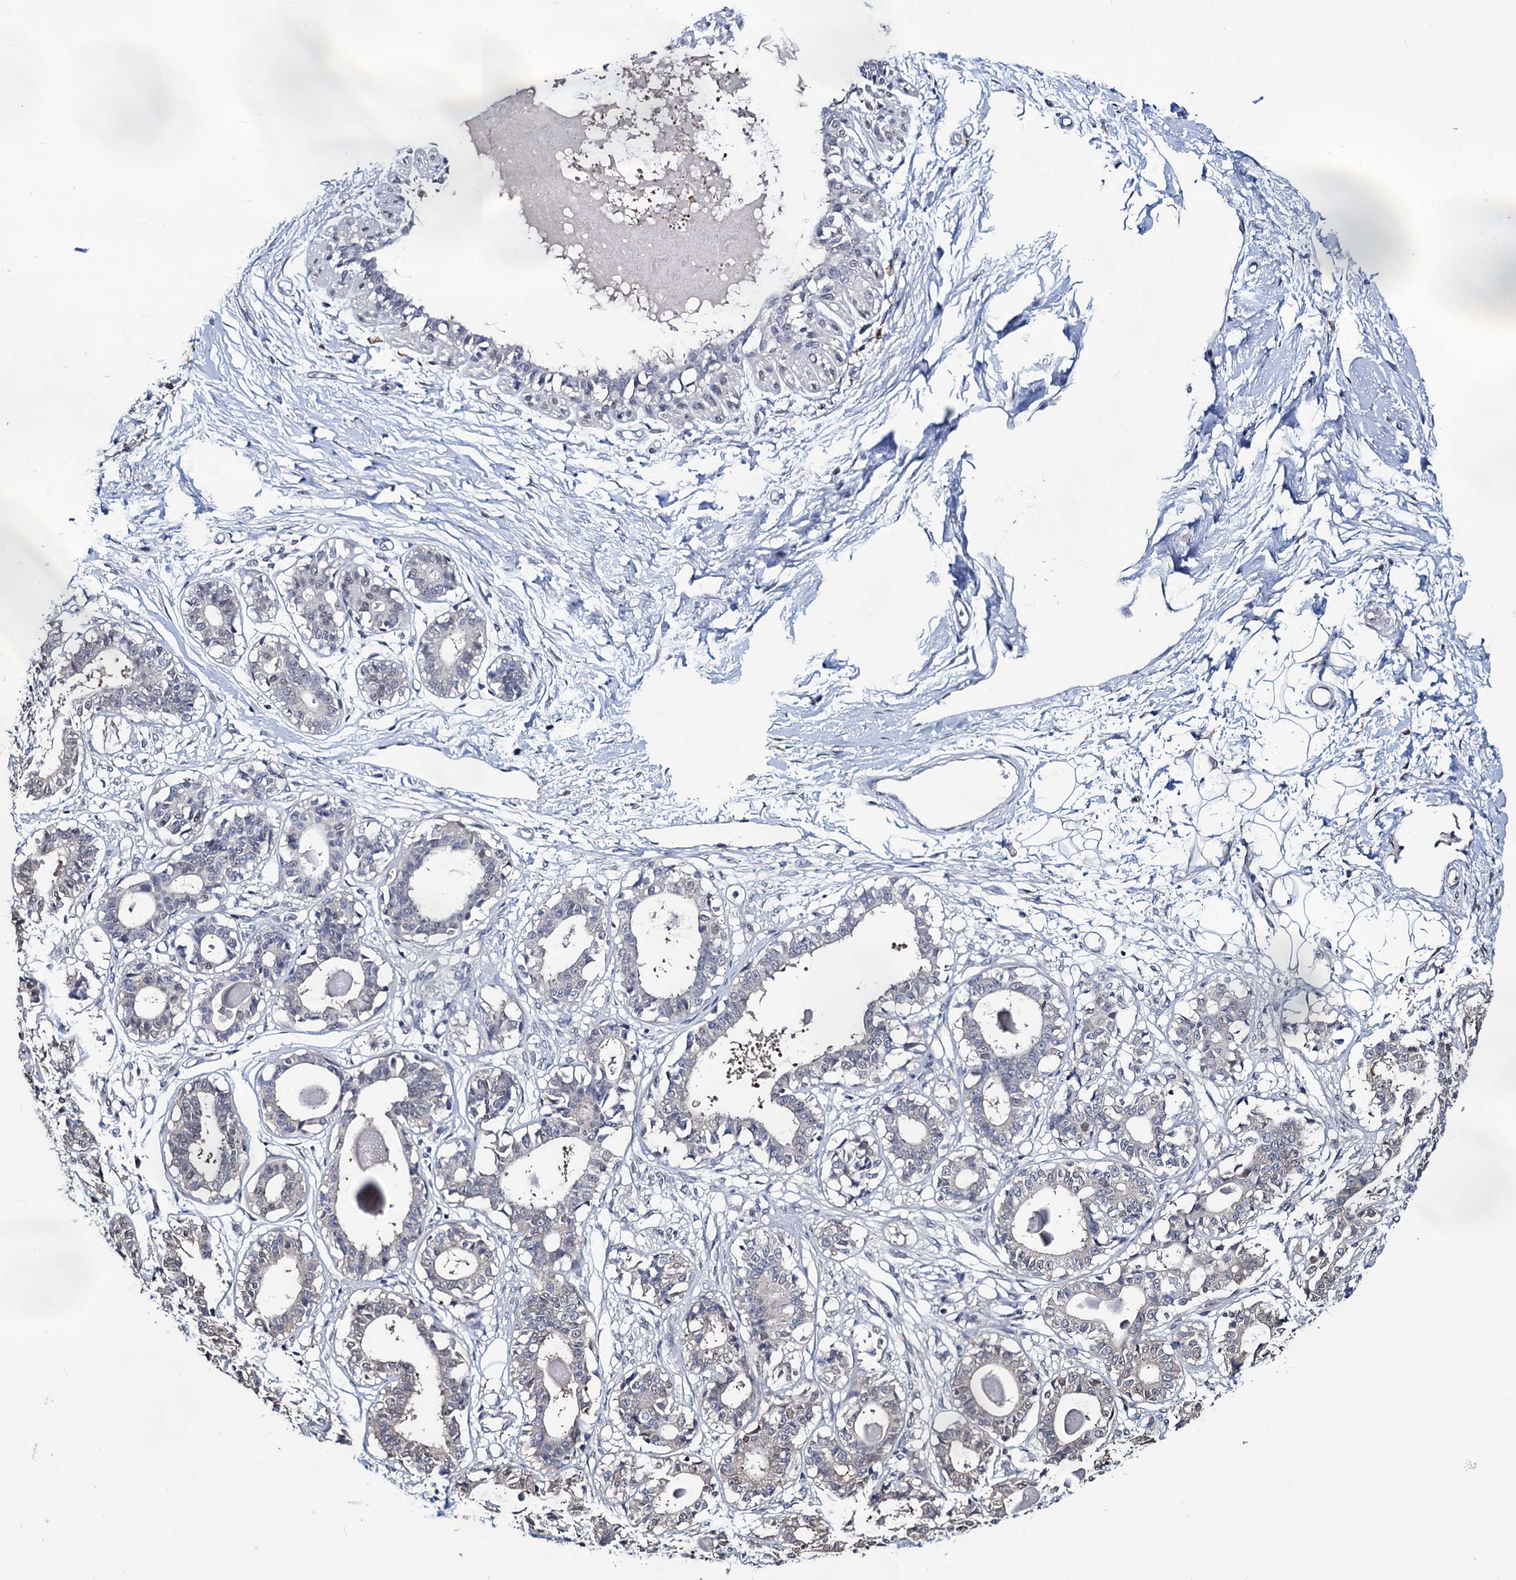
{"staining": {"intensity": "negative", "quantity": "none", "location": "none"}, "tissue": "breast", "cell_type": "Adipocytes", "image_type": "normal", "snomed": [{"axis": "morphology", "description": "Normal tissue, NOS"}, {"axis": "topography", "description": "Breast"}], "caption": "A high-resolution micrograph shows IHC staining of unremarkable breast, which reveals no significant positivity in adipocytes.", "gene": "RTKN2", "patient": {"sex": "female", "age": 45}}